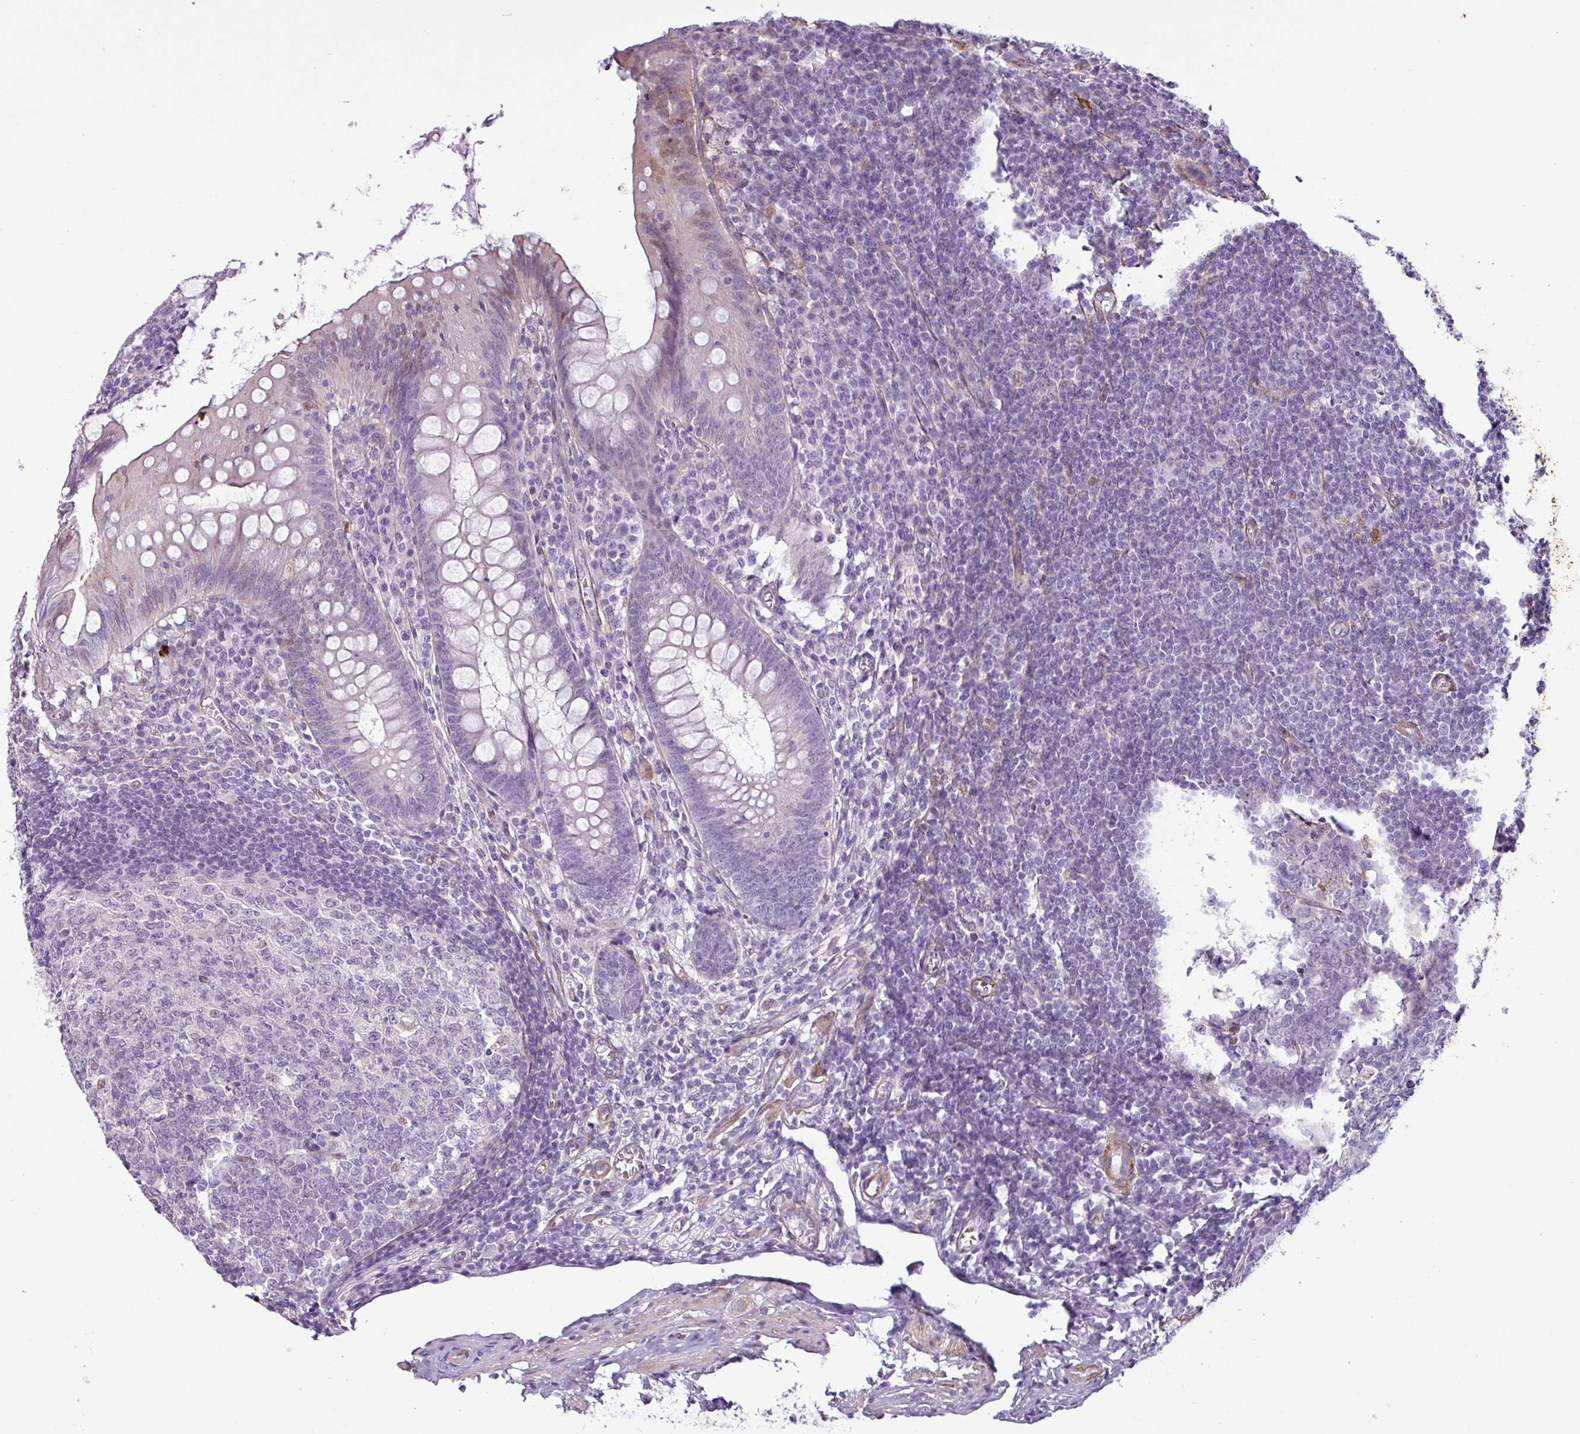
{"staining": {"intensity": "moderate", "quantity": "<25%", "location": "nuclear"}, "tissue": "appendix", "cell_type": "Glandular cells", "image_type": "normal", "snomed": [{"axis": "morphology", "description": "Normal tissue, NOS"}, {"axis": "topography", "description": "Appendix"}], "caption": "A micrograph showing moderate nuclear expression in about <25% of glandular cells in benign appendix, as visualized by brown immunohistochemical staining.", "gene": "ATP10A", "patient": {"sex": "male", "age": 56}}